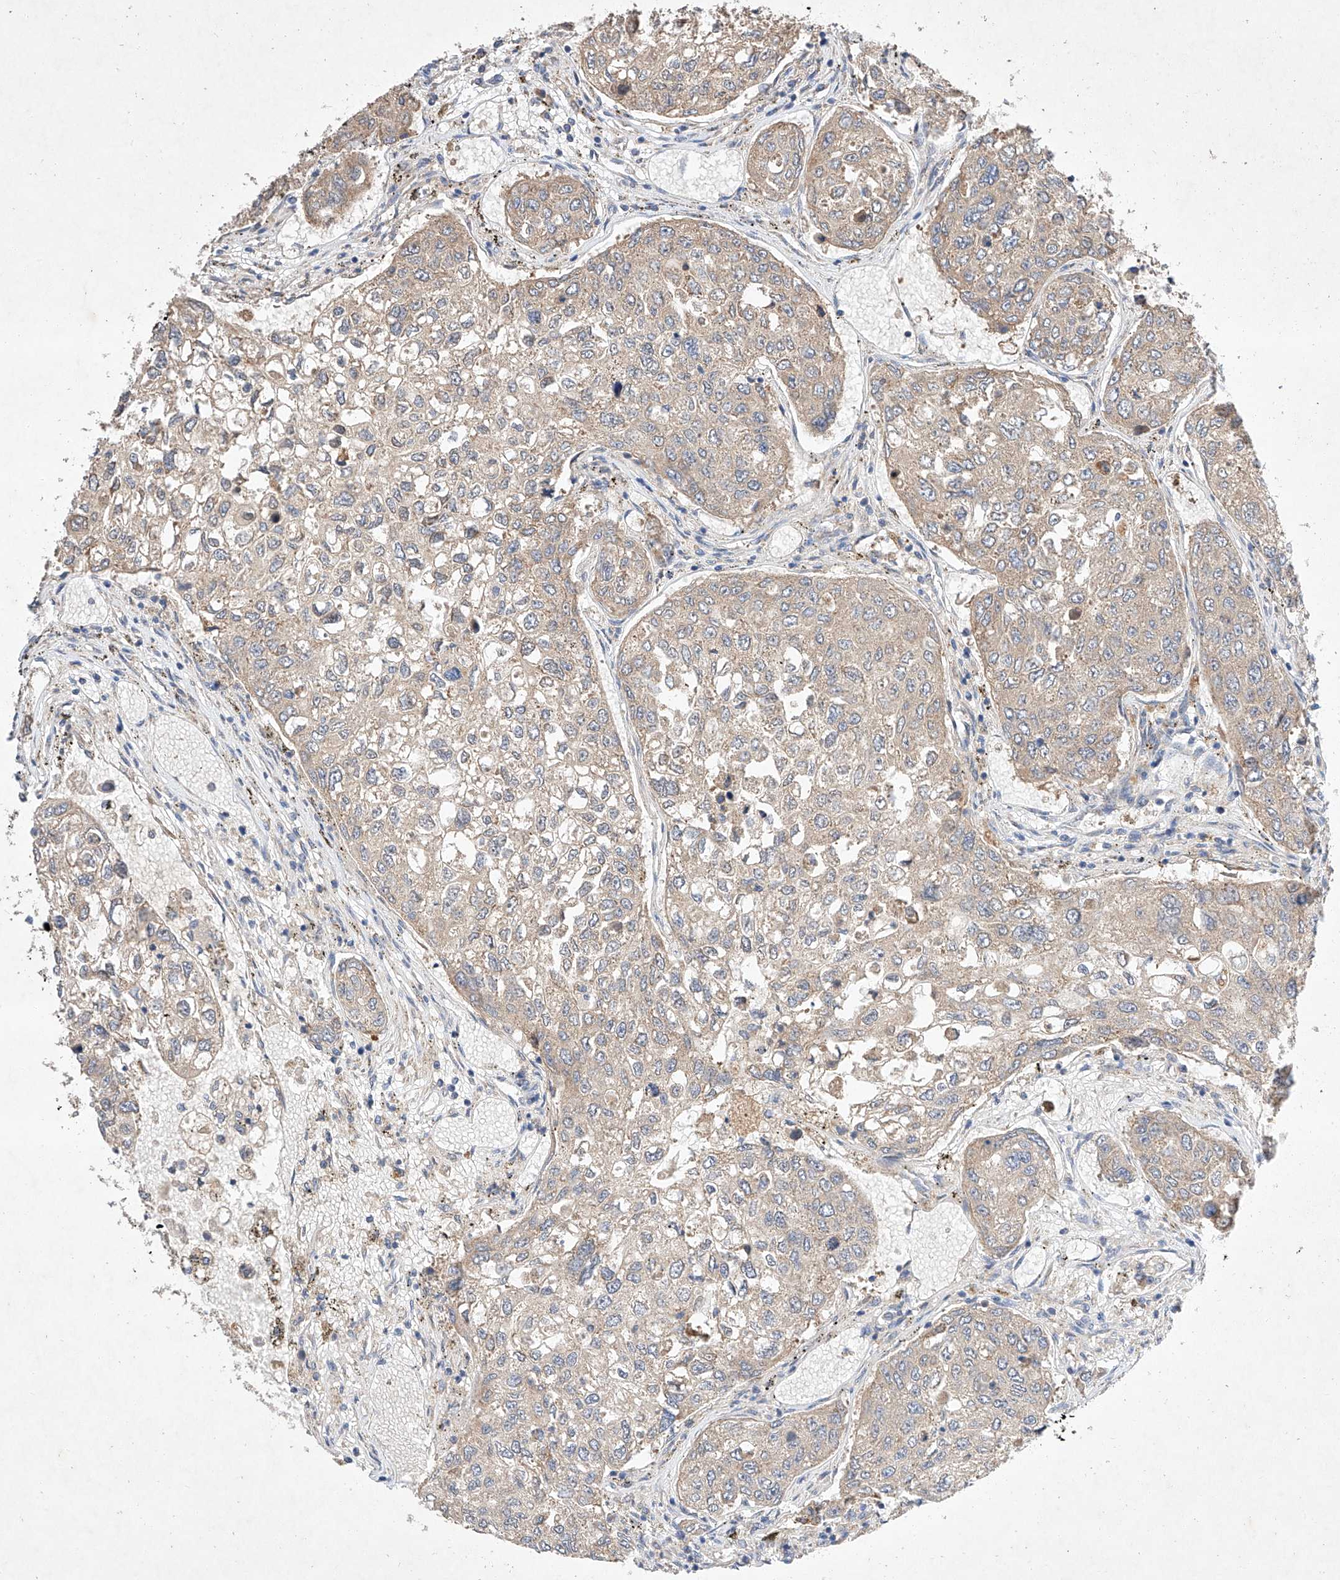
{"staining": {"intensity": "weak", "quantity": ">75%", "location": "cytoplasmic/membranous"}, "tissue": "urothelial cancer", "cell_type": "Tumor cells", "image_type": "cancer", "snomed": [{"axis": "morphology", "description": "Urothelial carcinoma, High grade"}, {"axis": "topography", "description": "Lymph node"}, {"axis": "topography", "description": "Urinary bladder"}], "caption": "Immunohistochemistry staining of urothelial carcinoma (high-grade), which demonstrates low levels of weak cytoplasmic/membranous expression in approximately >75% of tumor cells indicating weak cytoplasmic/membranous protein positivity. The staining was performed using DAB (3,3'-diaminobenzidine) (brown) for protein detection and nuclei were counterstained in hematoxylin (blue).", "gene": "C6orf118", "patient": {"sex": "male", "age": 51}}